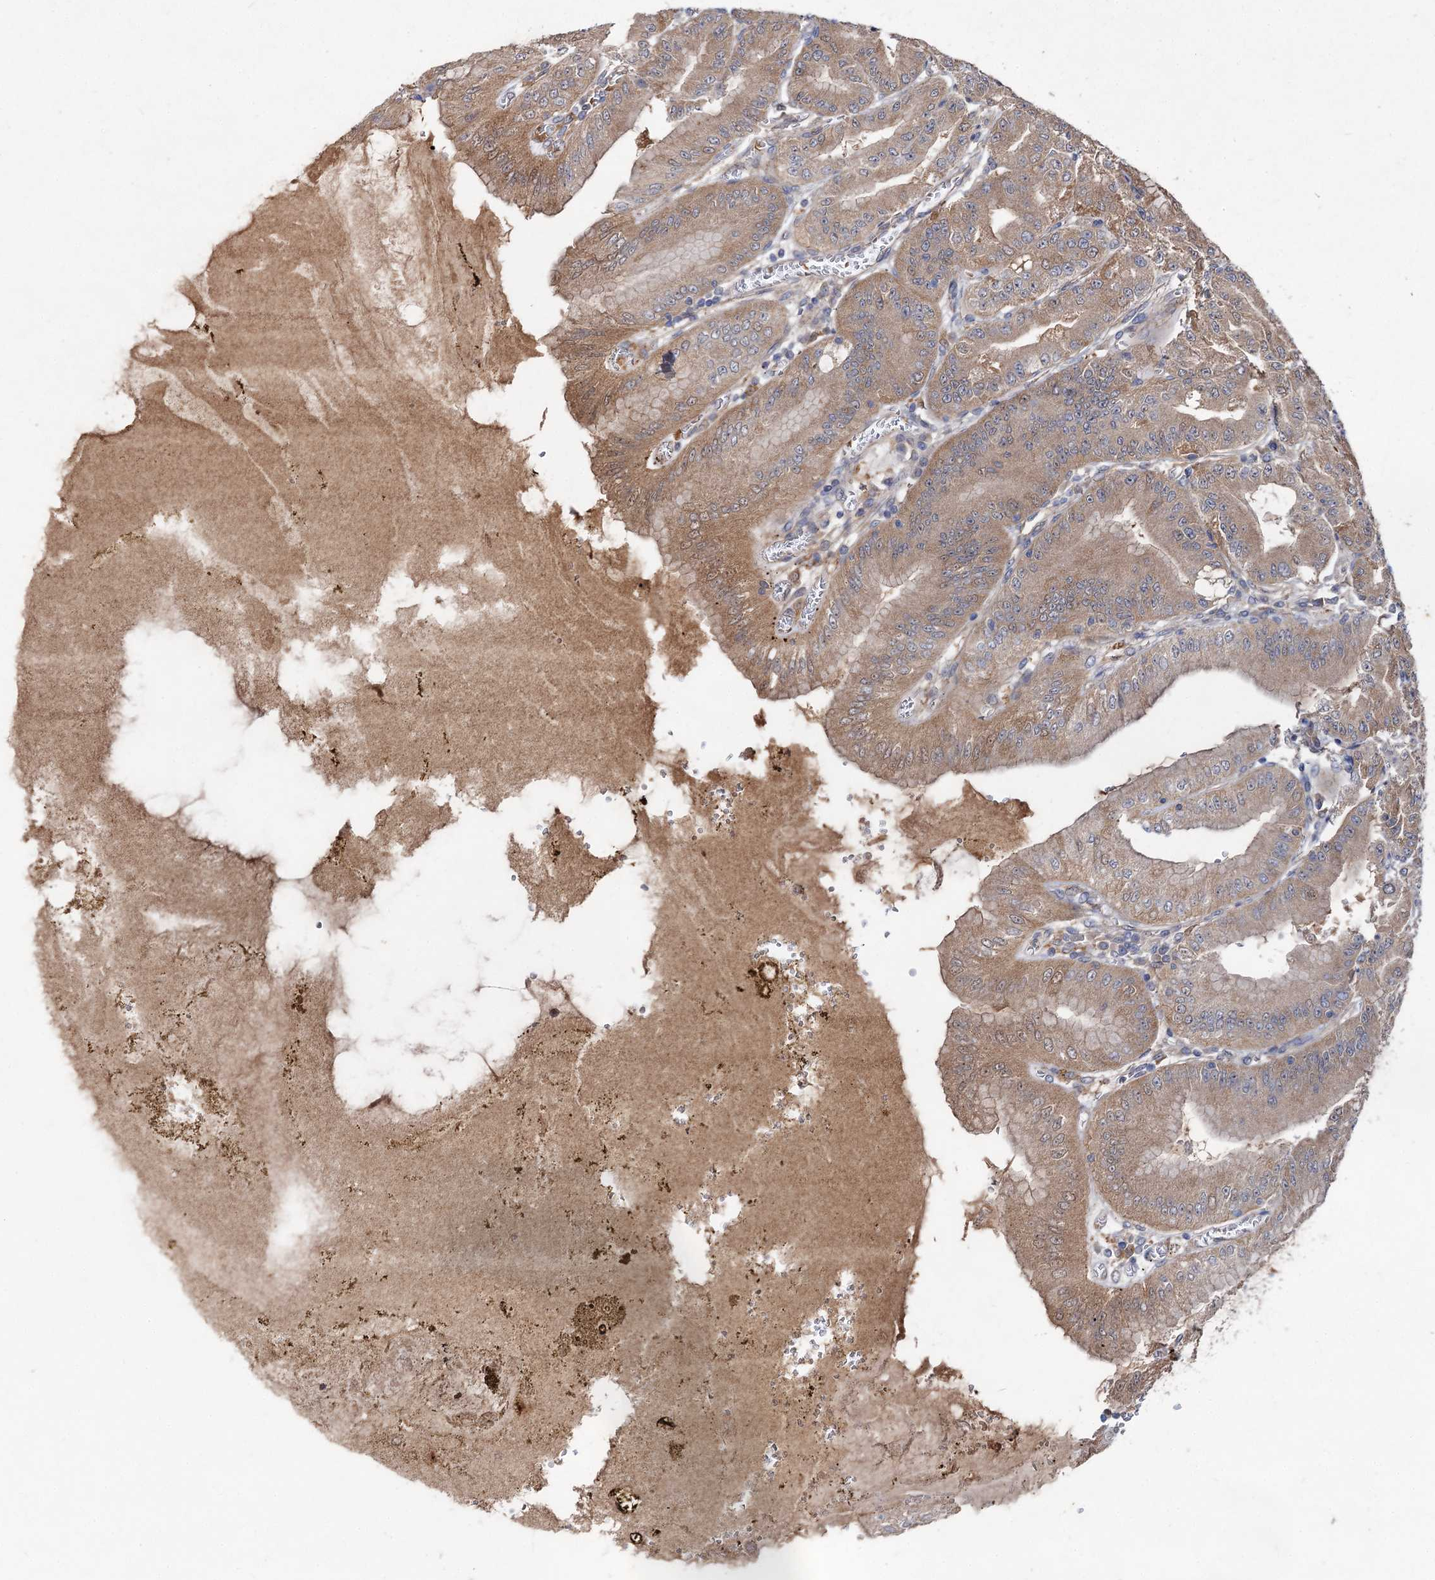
{"staining": {"intensity": "strong", "quantity": ">75%", "location": "cytoplasmic/membranous"}, "tissue": "stomach", "cell_type": "Glandular cells", "image_type": "normal", "snomed": [{"axis": "morphology", "description": "Normal tissue, NOS"}, {"axis": "topography", "description": "Stomach, upper"}, {"axis": "topography", "description": "Stomach, lower"}], "caption": "Stomach stained for a protein (brown) exhibits strong cytoplasmic/membranous positive expression in approximately >75% of glandular cells.", "gene": "VPS29", "patient": {"sex": "male", "age": 71}}